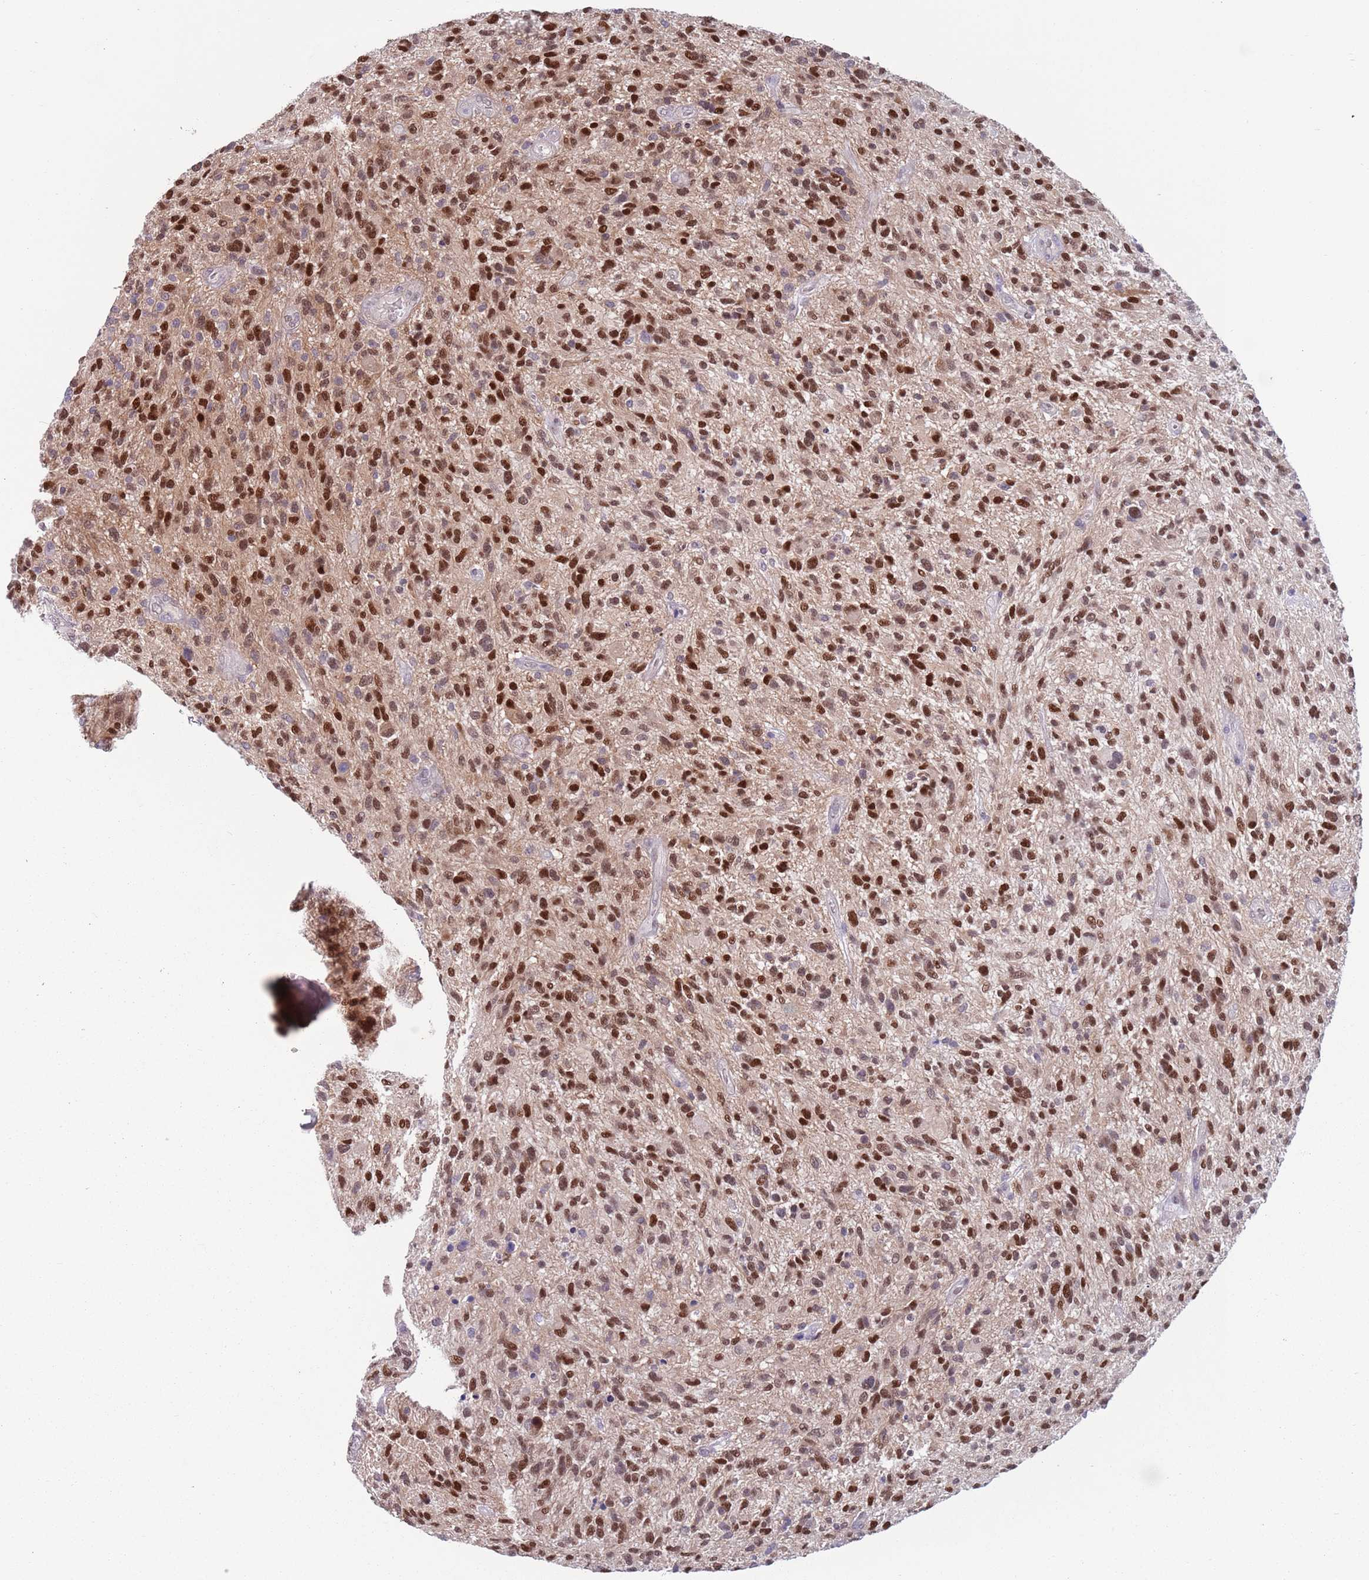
{"staining": {"intensity": "moderate", "quantity": ">75%", "location": "nuclear"}, "tissue": "glioma", "cell_type": "Tumor cells", "image_type": "cancer", "snomed": [{"axis": "morphology", "description": "Glioma, malignant, High grade"}, {"axis": "topography", "description": "Brain"}], "caption": "The micrograph shows immunohistochemical staining of malignant glioma (high-grade). There is moderate nuclear staining is identified in about >75% of tumor cells.", "gene": "CLNS1A", "patient": {"sex": "male", "age": 47}}